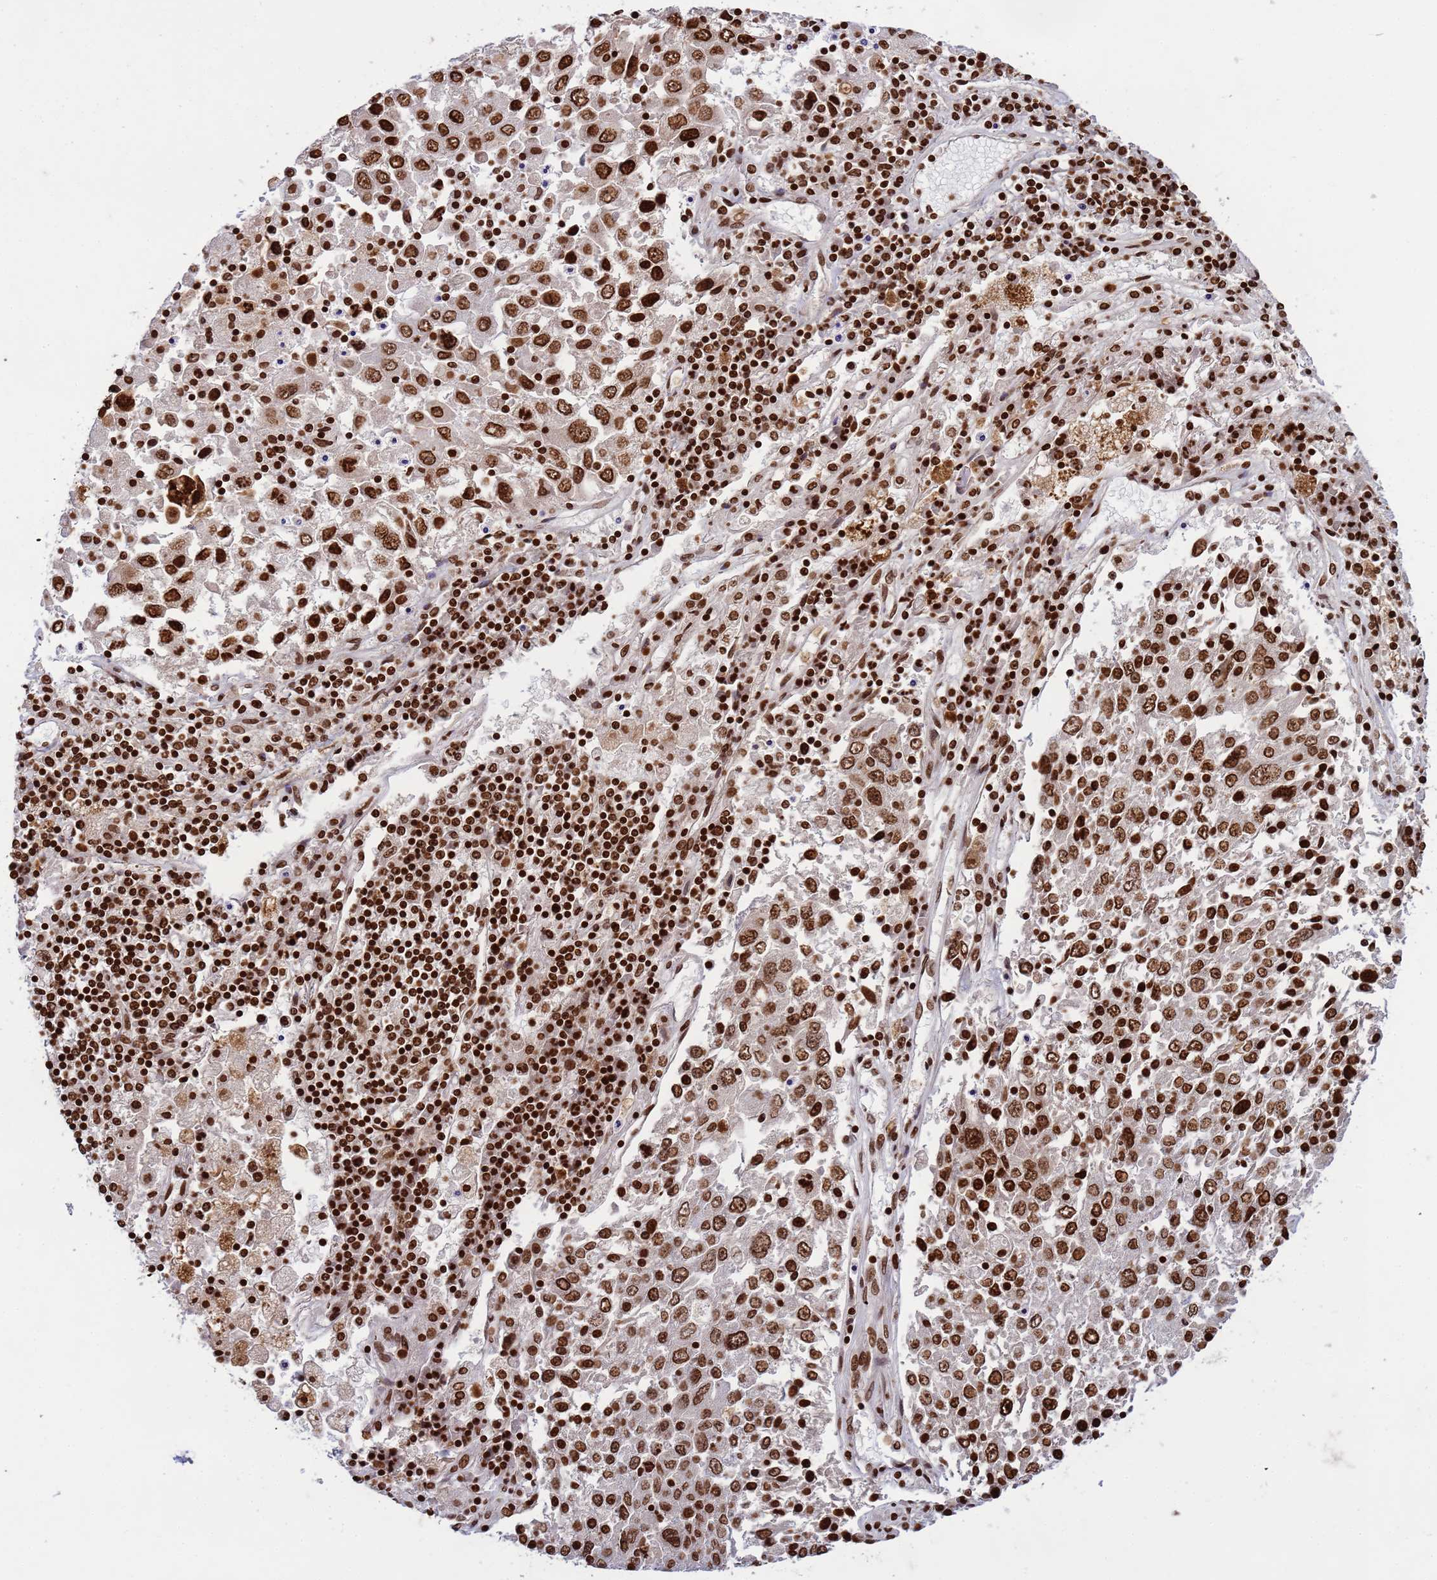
{"staining": {"intensity": "strong", "quantity": ">75%", "location": "nuclear"}, "tissue": "lung cancer", "cell_type": "Tumor cells", "image_type": "cancer", "snomed": [{"axis": "morphology", "description": "Squamous cell carcinoma, NOS"}, {"axis": "topography", "description": "Lung"}], "caption": "High-magnification brightfield microscopy of lung squamous cell carcinoma stained with DAB (brown) and counterstained with hematoxylin (blue). tumor cells exhibit strong nuclear staining is present in about>75% of cells. The protein is stained brown, and the nuclei are stained in blue (DAB (3,3'-diaminobenzidine) IHC with brightfield microscopy, high magnification).", "gene": "H3-3B", "patient": {"sex": "male", "age": 65}}